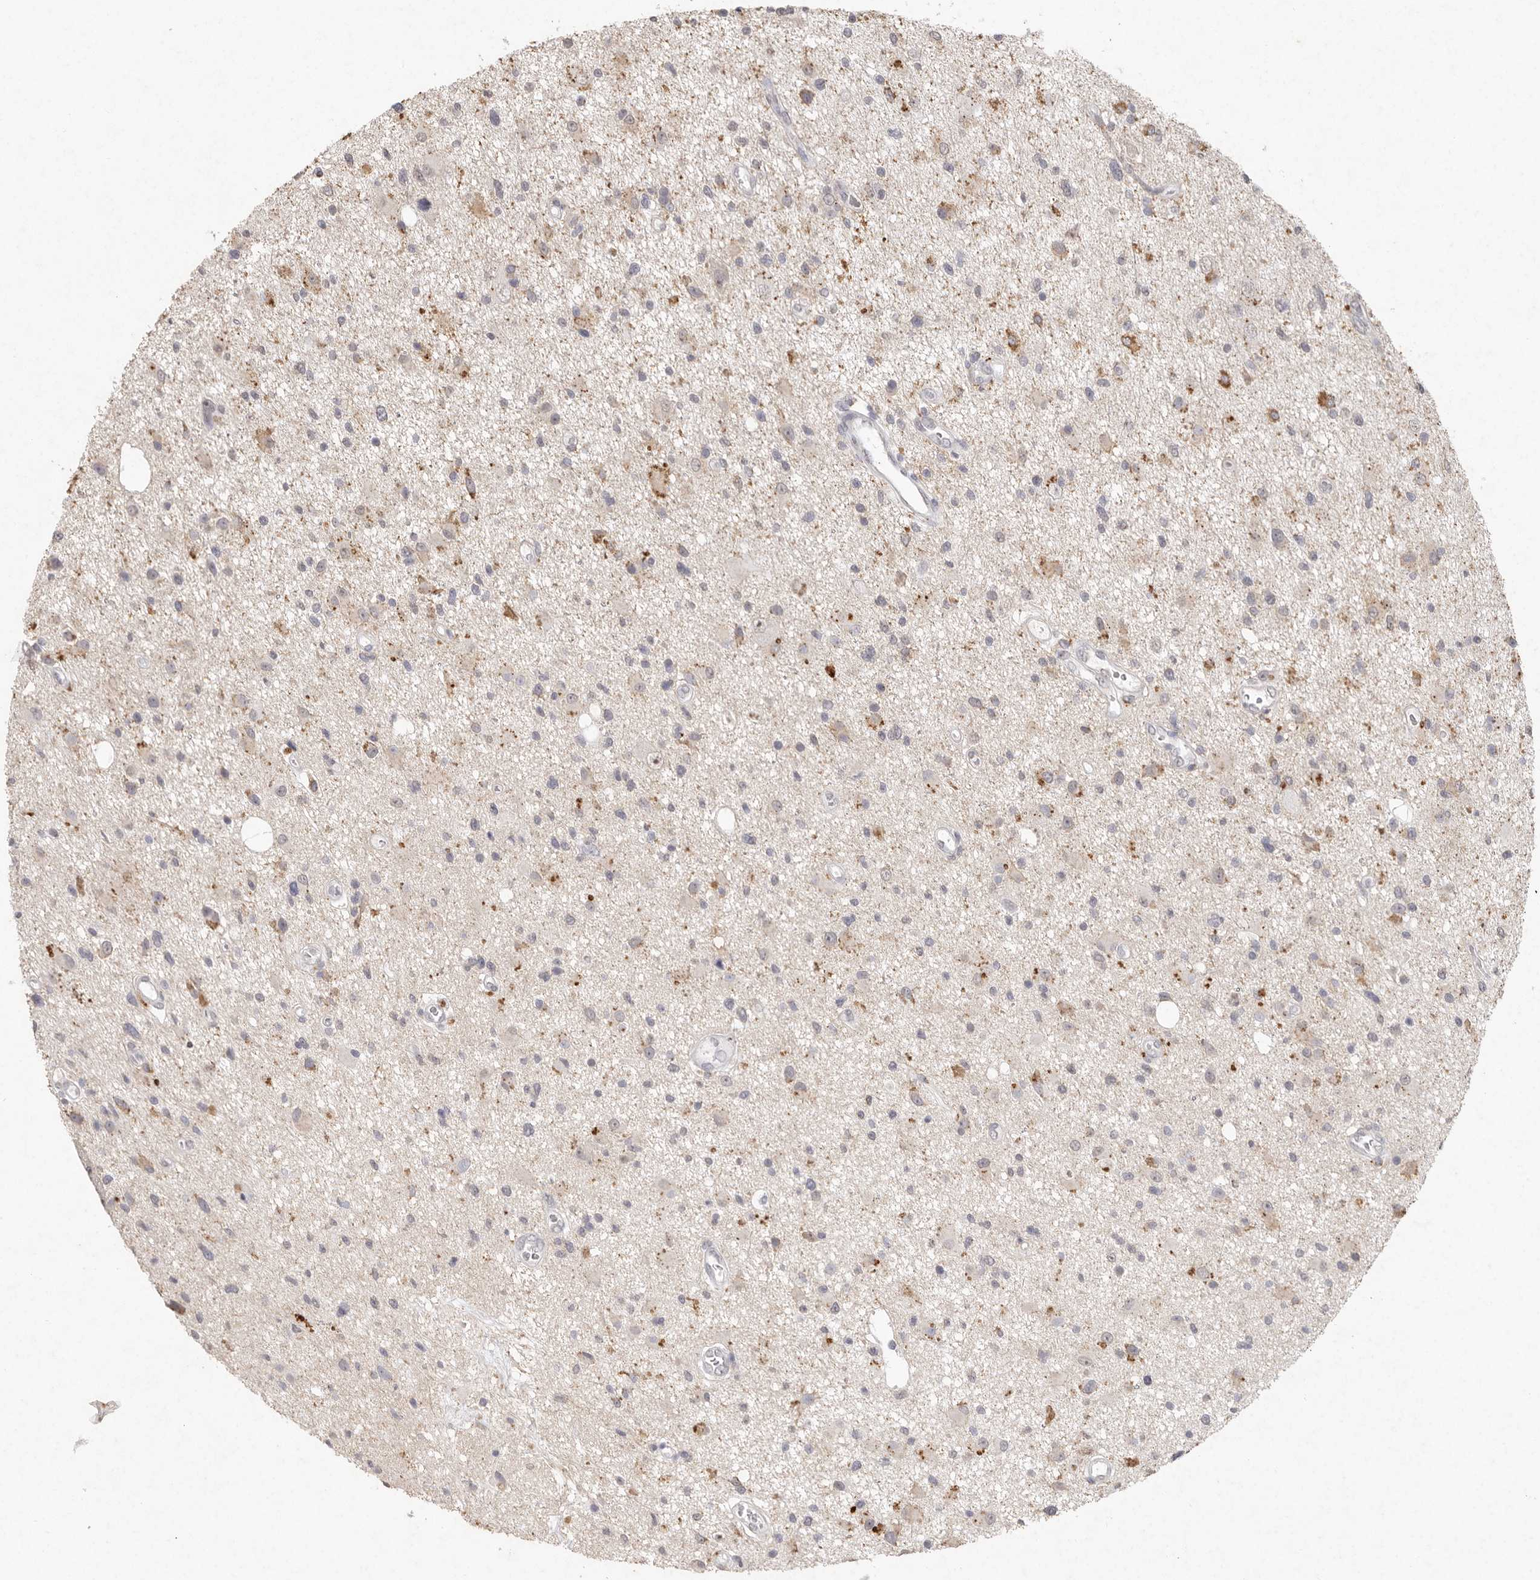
{"staining": {"intensity": "moderate", "quantity": "<25%", "location": "cytoplasmic/membranous"}, "tissue": "glioma", "cell_type": "Tumor cells", "image_type": "cancer", "snomed": [{"axis": "morphology", "description": "Glioma, malignant, High grade"}, {"axis": "topography", "description": "Brain"}], "caption": "This micrograph shows immunohistochemistry staining of human glioma, with low moderate cytoplasmic/membranous staining in about <25% of tumor cells.", "gene": "FAM185A", "patient": {"sex": "male", "age": 33}}